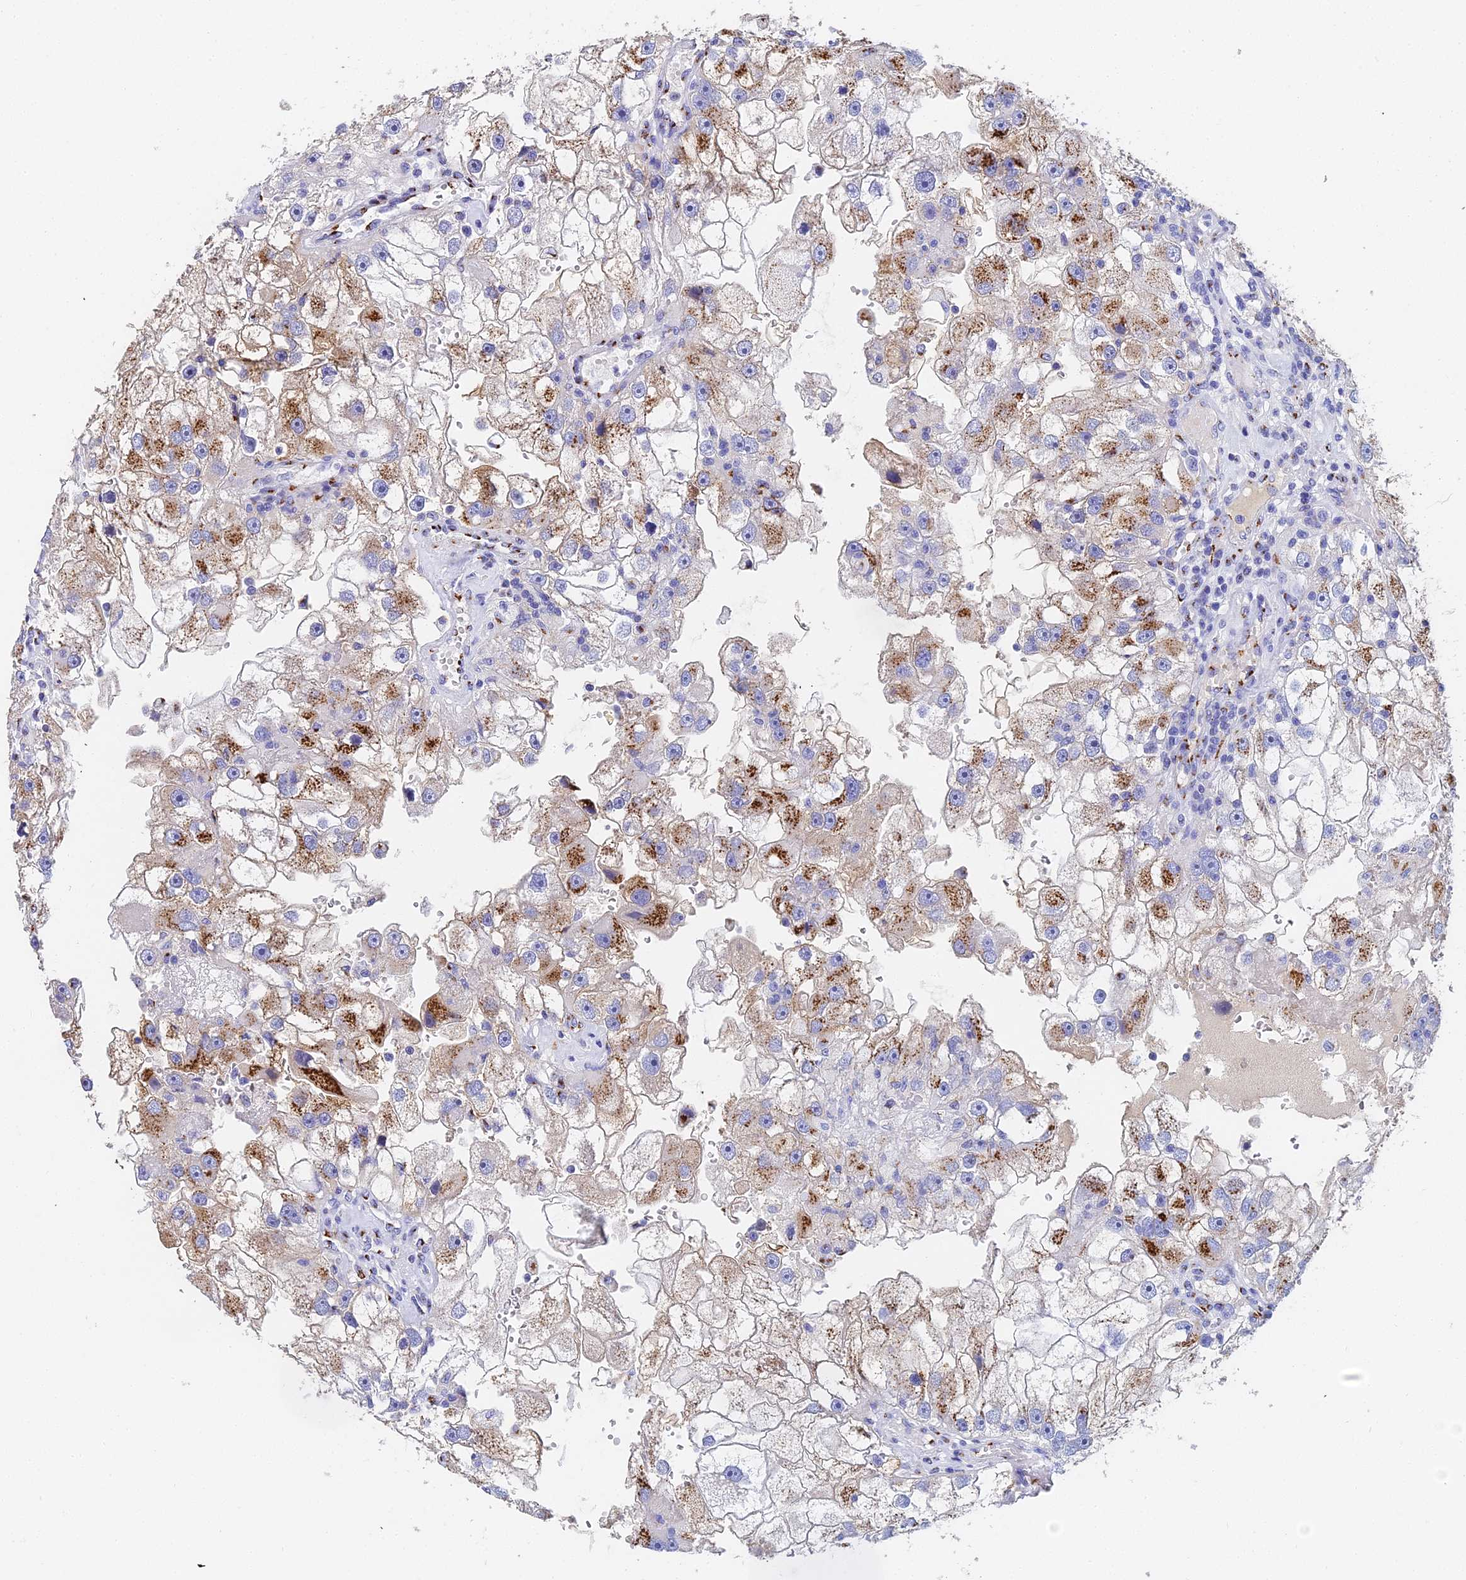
{"staining": {"intensity": "moderate", "quantity": ">75%", "location": "cytoplasmic/membranous"}, "tissue": "renal cancer", "cell_type": "Tumor cells", "image_type": "cancer", "snomed": [{"axis": "morphology", "description": "Adenocarcinoma, NOS"}, {"axis": "topography", "description": "Kidney"}], "caption": "Immunohistochemistry image of human renal adenocarcinoma stained for a protein (brown), which exhibits medium levels of moderate cytoplasmic/membranous positivity in approximately >75% of tumor cells.", "gene": "ENSG00000268674", "patient": {"sex": "male", "age": 63}}